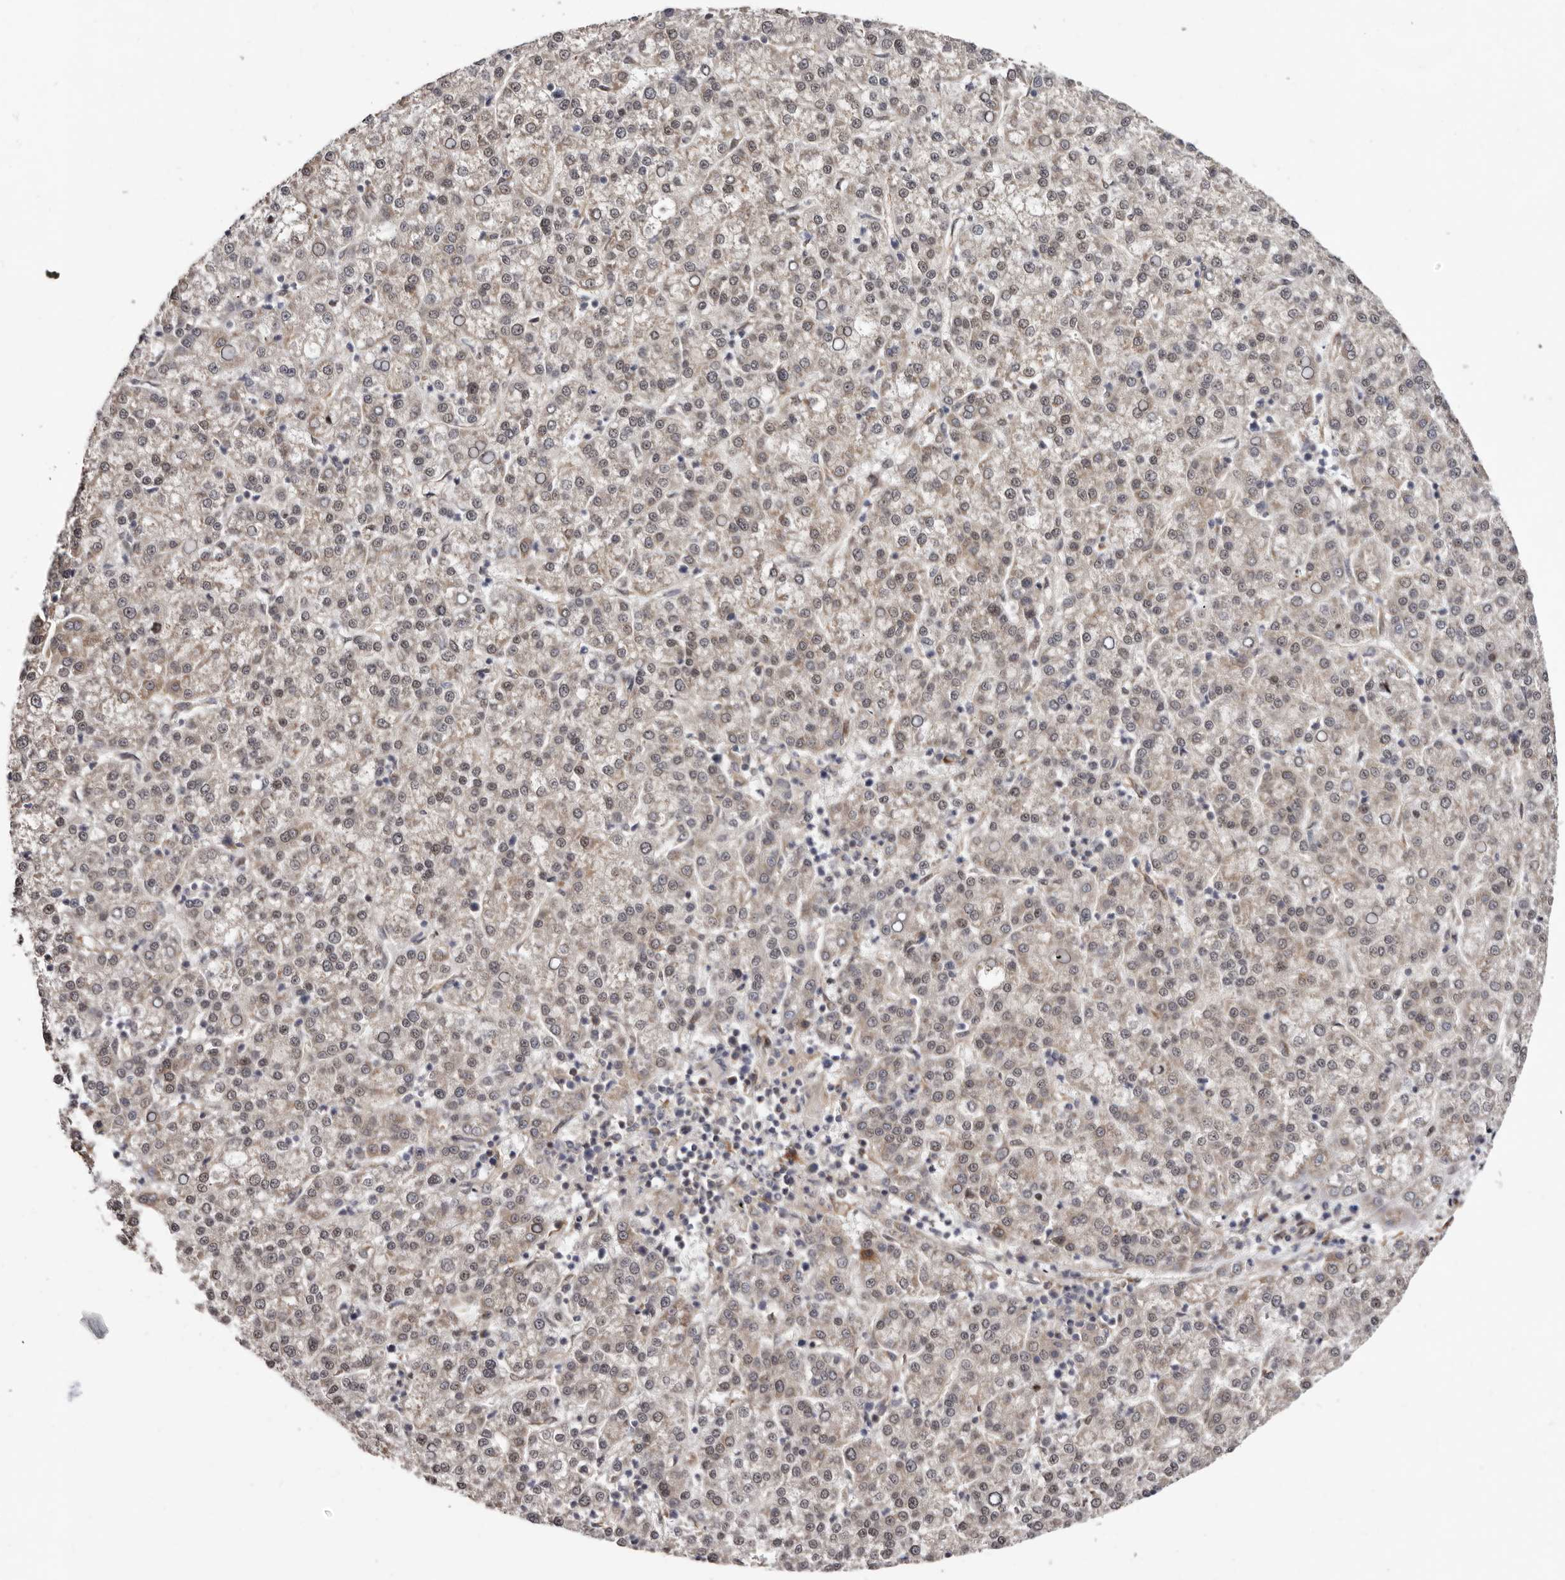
{"staining": {"intensity": "weak", "quantity": "25%-75%", "location": "nuclear"}, "tissue": "liver cancer", "cell_type": "Tumor cells", "image_type": "cancer", "snomed": [{"axis": "morphology", "description": "Carcinoma, Hepatocellular, NOS"}, {"axis": "topography", "description": "Liver"}], "caption": "Human liver cancer (hepatocellular carcinoma) stained for a protein (brown) reveals weak nuclear positive staining in approximately 25%-75% of tumor cells.", "gene": "SBDS", "patient": {"sex": "female", "age": 58}}